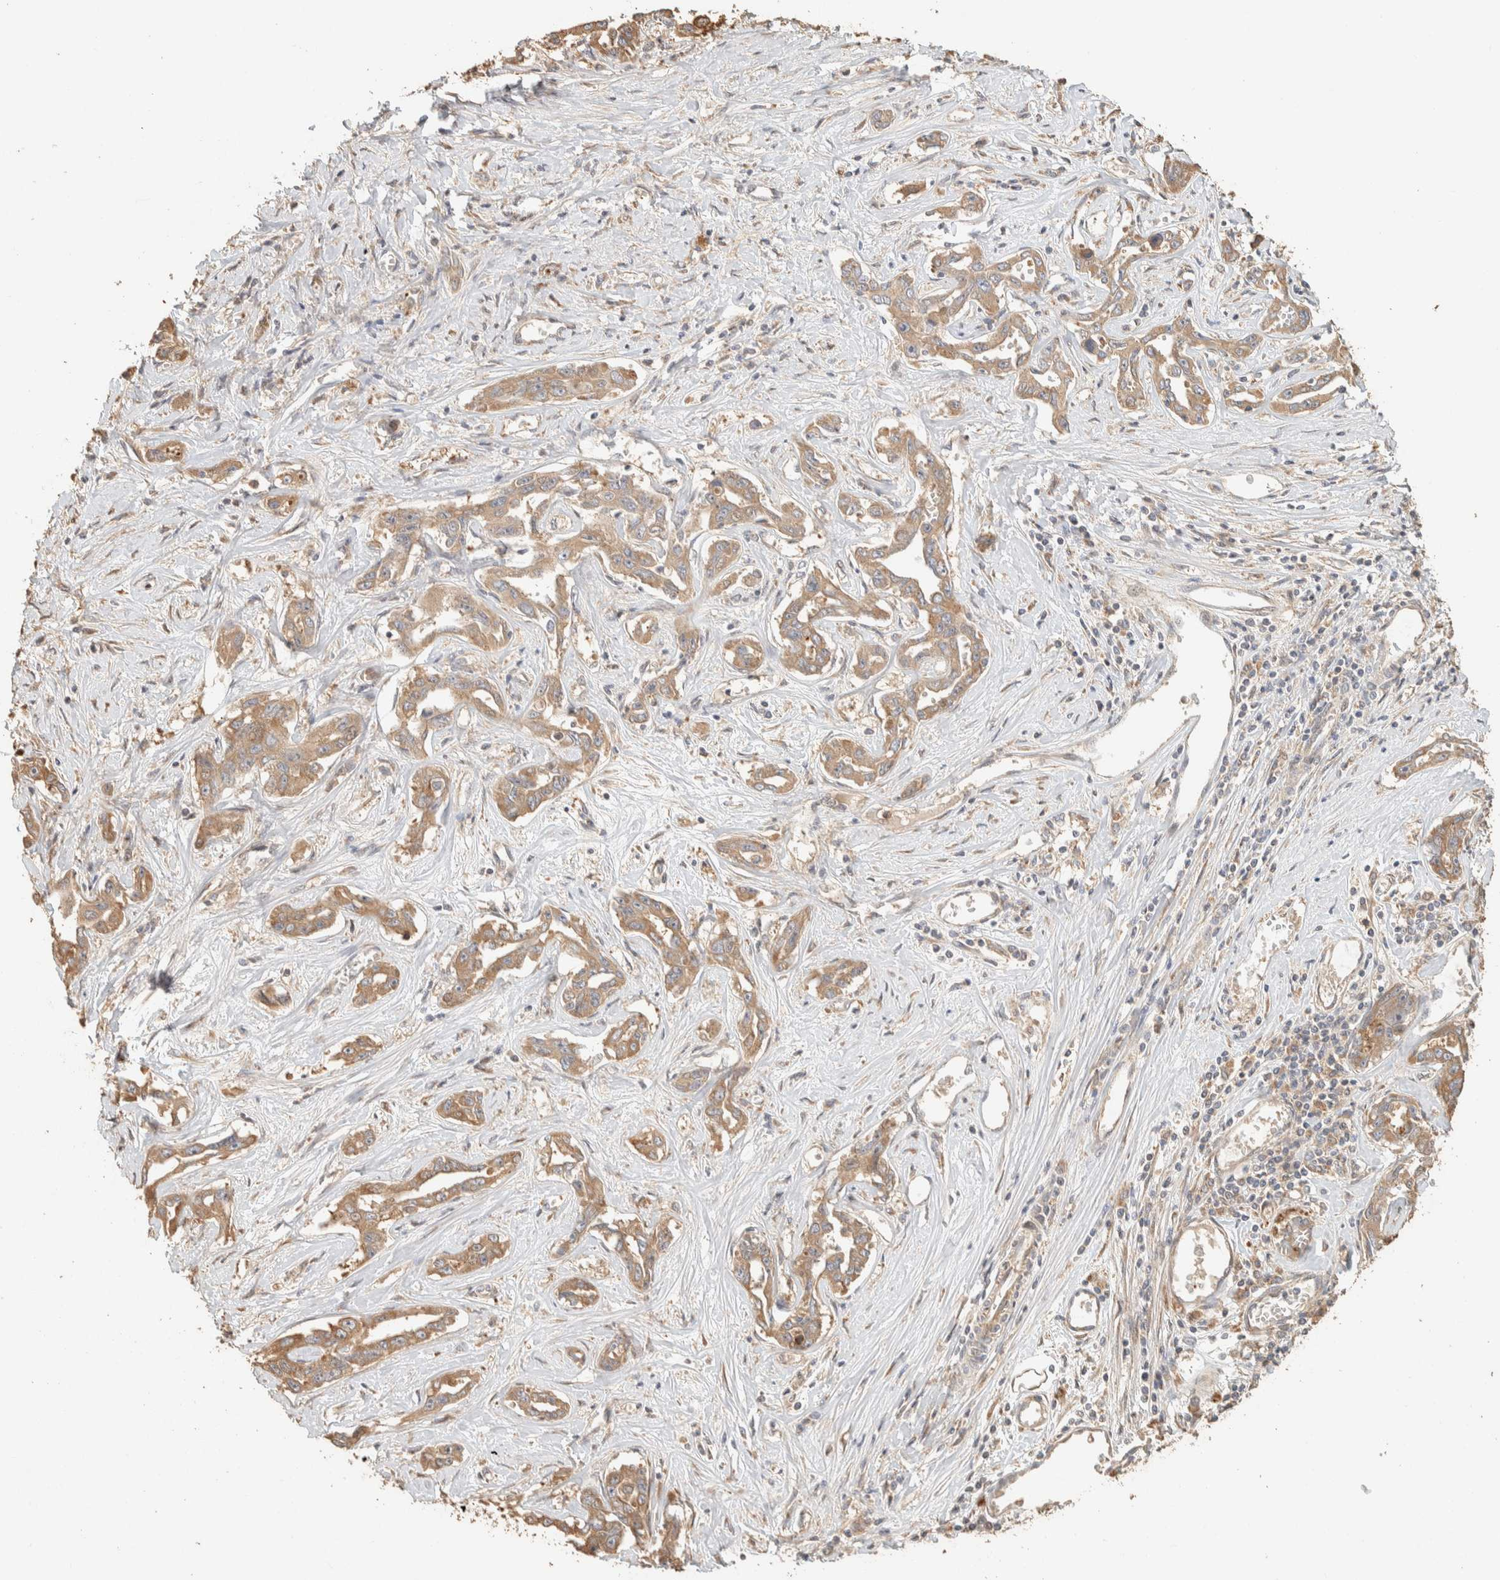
{"staining": {"intensity": "moderate", "quantity": ">75%", "location": "cytoplasmic/membranous"}, "tissue": "liver cancer", "cell_type": "Tumor cells", "image_type": "cancer", "snomed": [{"axis": "morphology", "description": "Cholangiocarcinoma"}, {"axis": "topography", "description": "Liver"}], "caption": "Tumor cells show moderate cytoplasmic/membranous expression in approximately >75% of cells in liver cholangiocarcinoma. Immunohistochemistry (ihc) stains the protein of interest in brown and the nuclei are stained blue.", "gene": "EXOC7", "patient": {"sex": "male", "age": 59}}